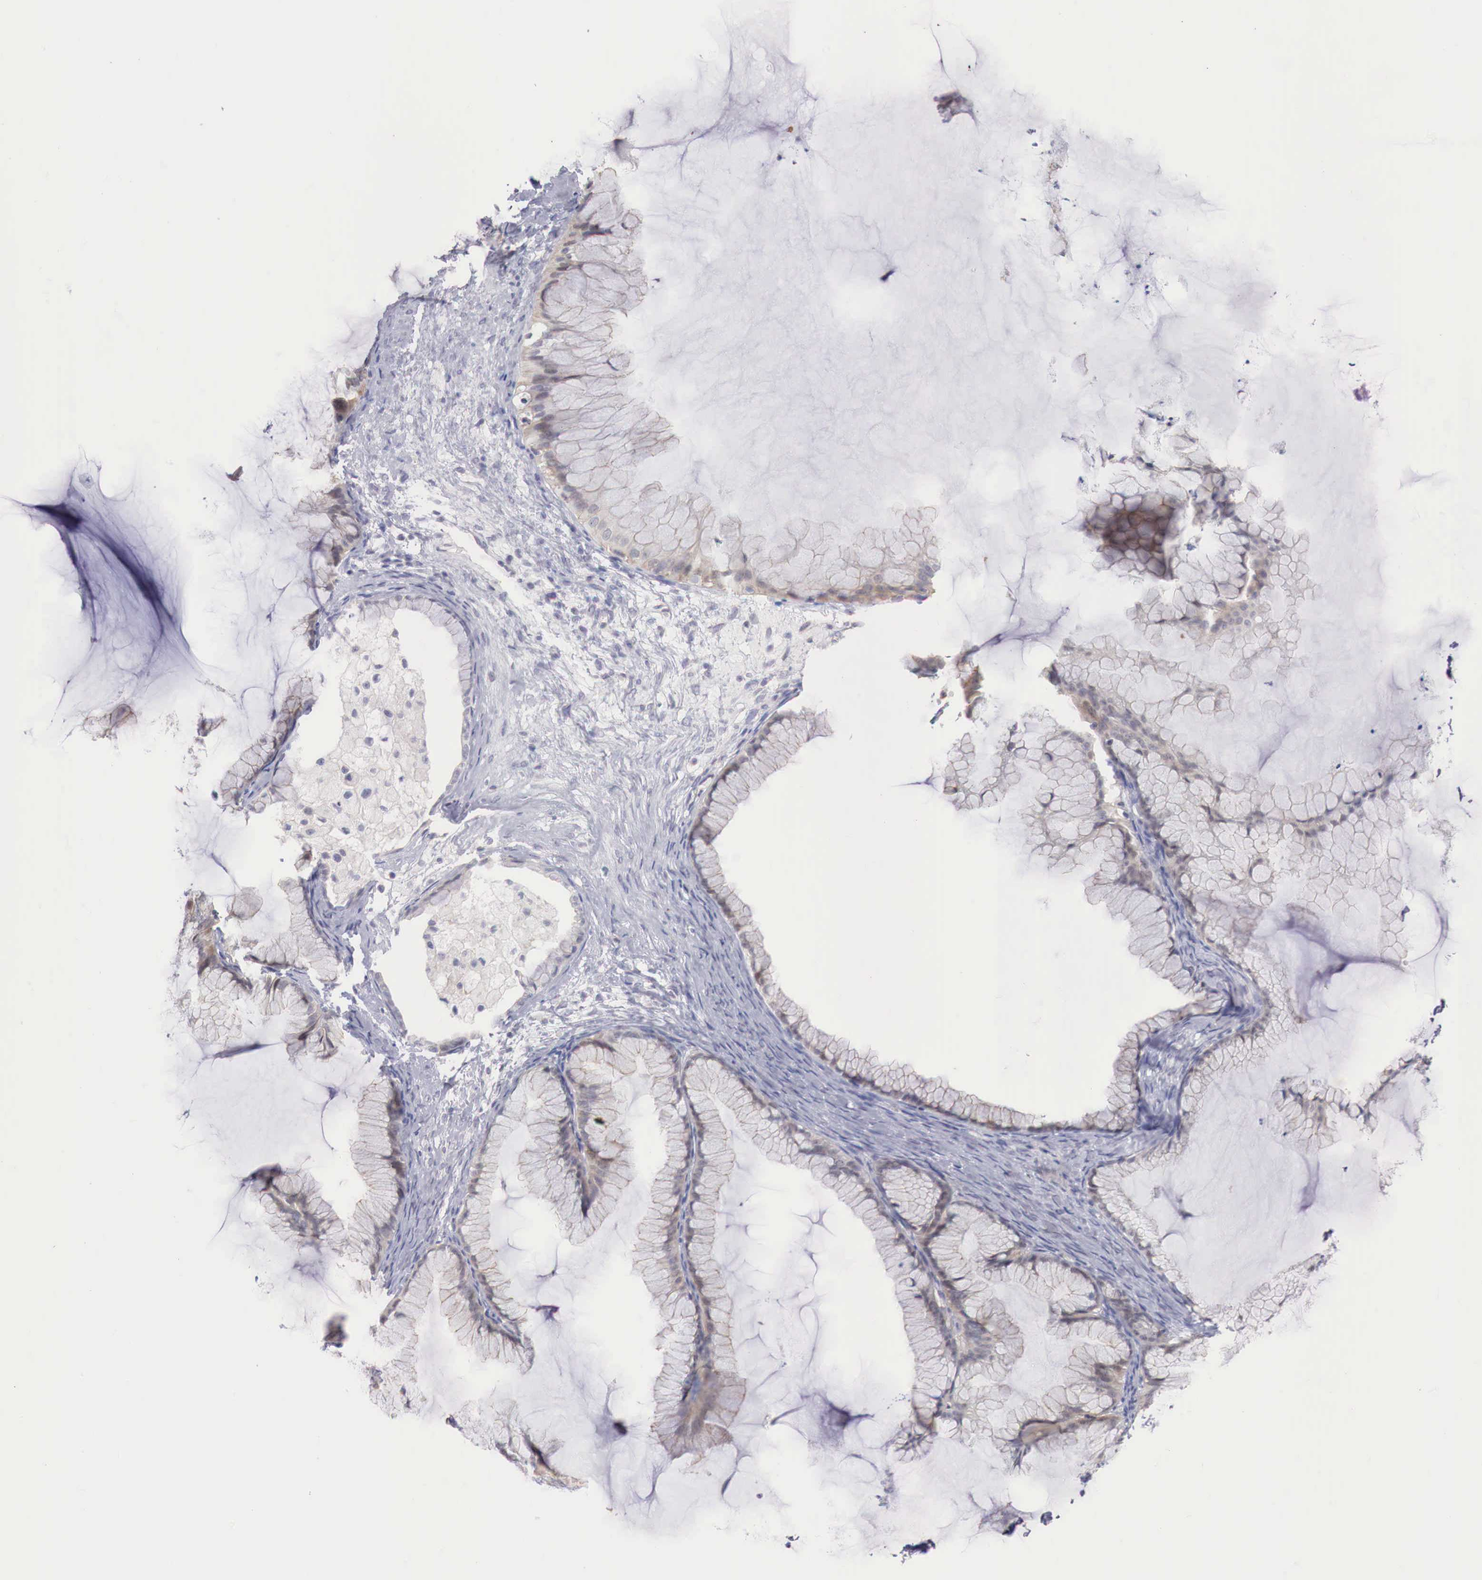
{"staining": {"intensity": "negative", "quantity": "none", "location": "none"}, "tissue": "ovarian cancer", "cell_type": "Tumor cells", "image_type": "cancer", "snomed": [{"axis": "morphology", "description": "Cystadenocarcinoma, mucinous, NOS"}, {"axis": "topography", "description": "Ovary"}], "caption": "An image of ovarian mucinous cystadenocarcinoma stained for a protein shows no brown staining in tumor cells.", "gene": "TRIM13", "patient": {"sex": "female", "age": 41}}